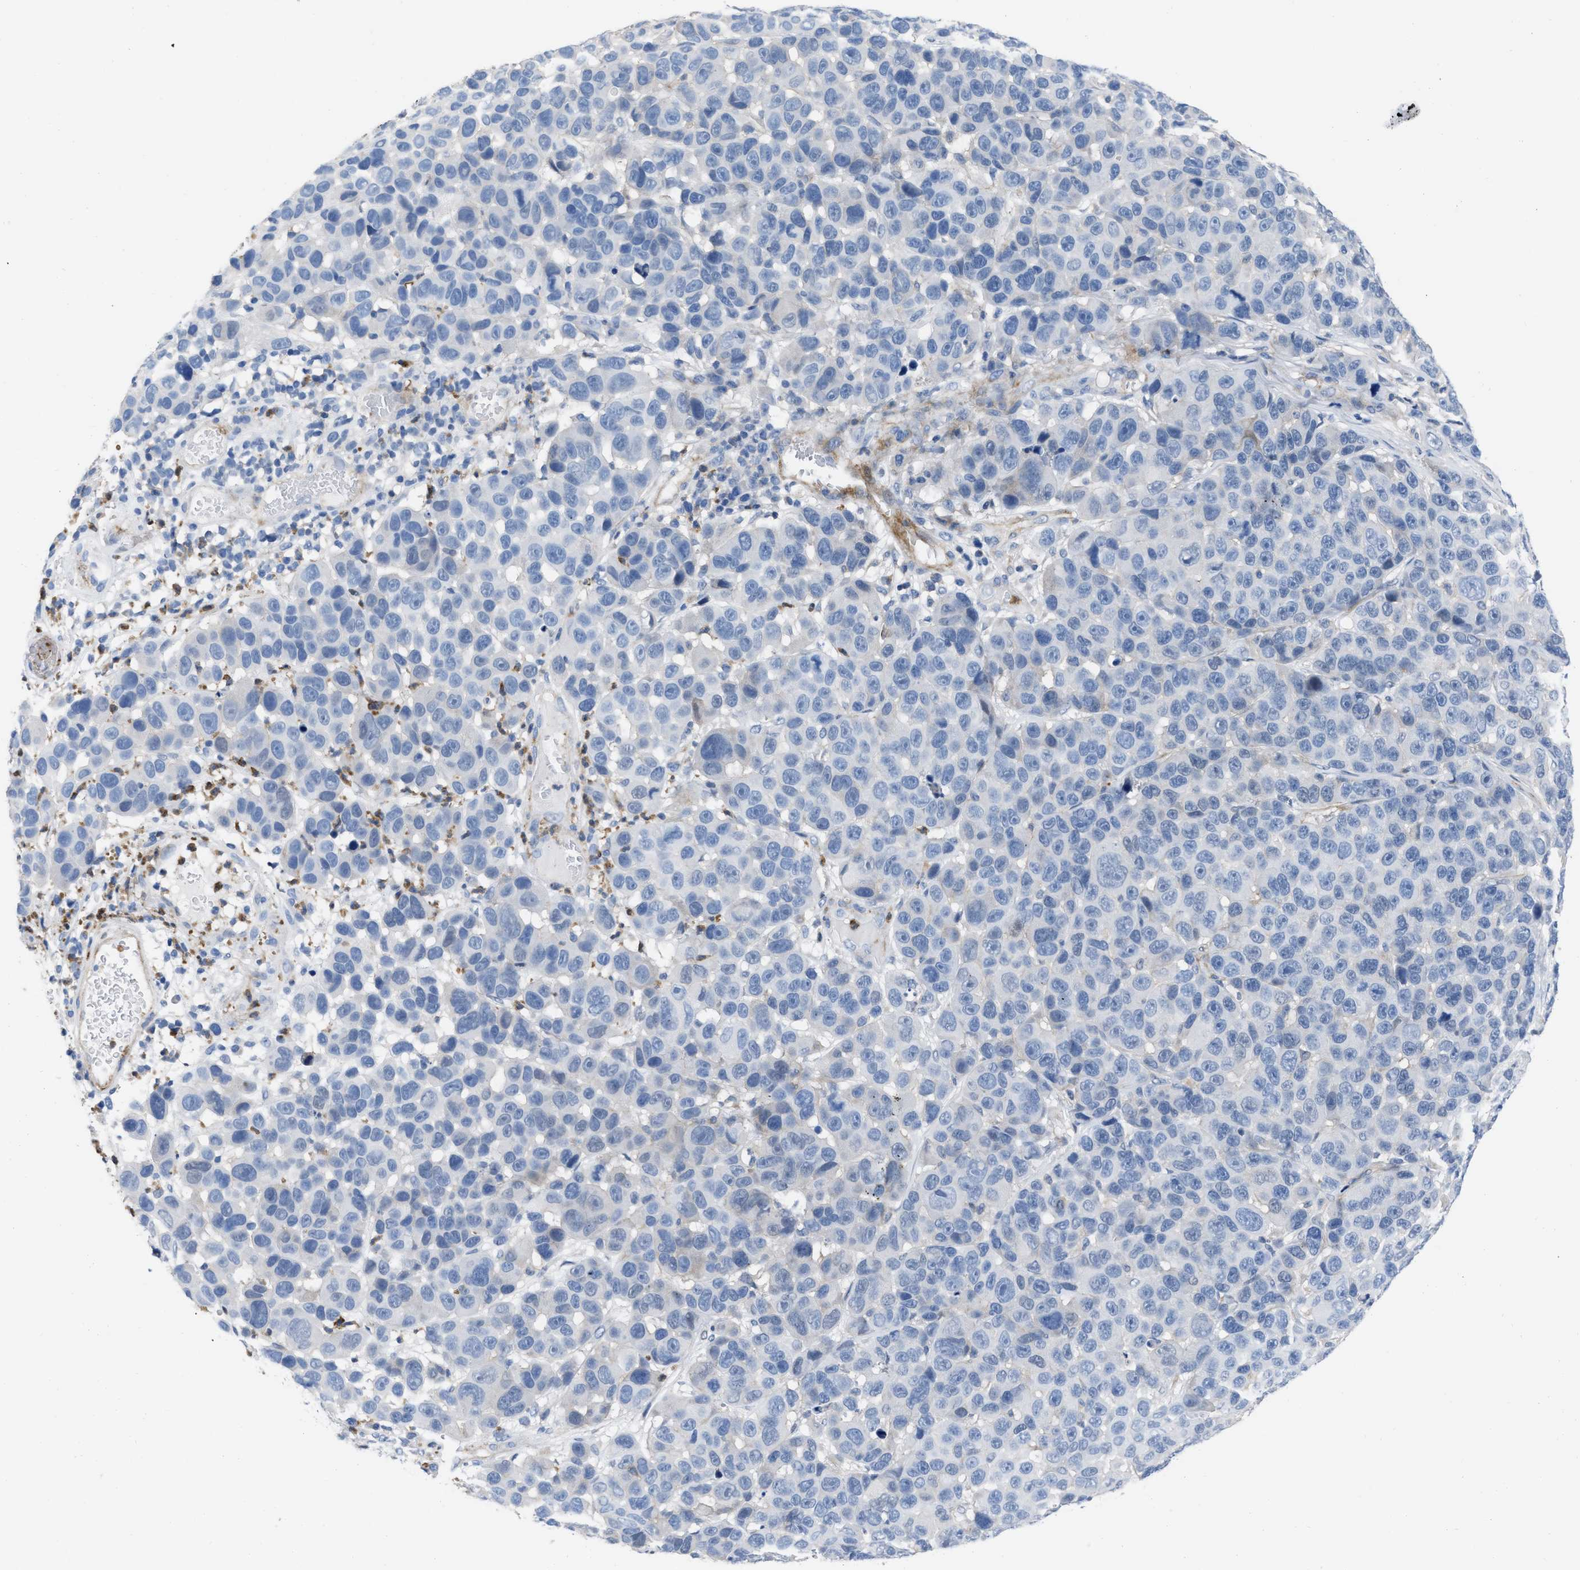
{"staining": {"intensity": "negative", "quantity": "none", "location": "none"}, "tissue": "melanoma", "cell_type": "Tumor cells", "image_type": "cancer", "snomed": [{"axis": "morphology", "description": "Malignant melanoma, NOS"}, {"axis": "topography", "description": "Skin"}], "caption": "DAB immunohistochemical staining of human melanoma displays no significant expression in tumor cells.", "gene": "PRMT2", "patient": {"sex": "male", "age": 53}}